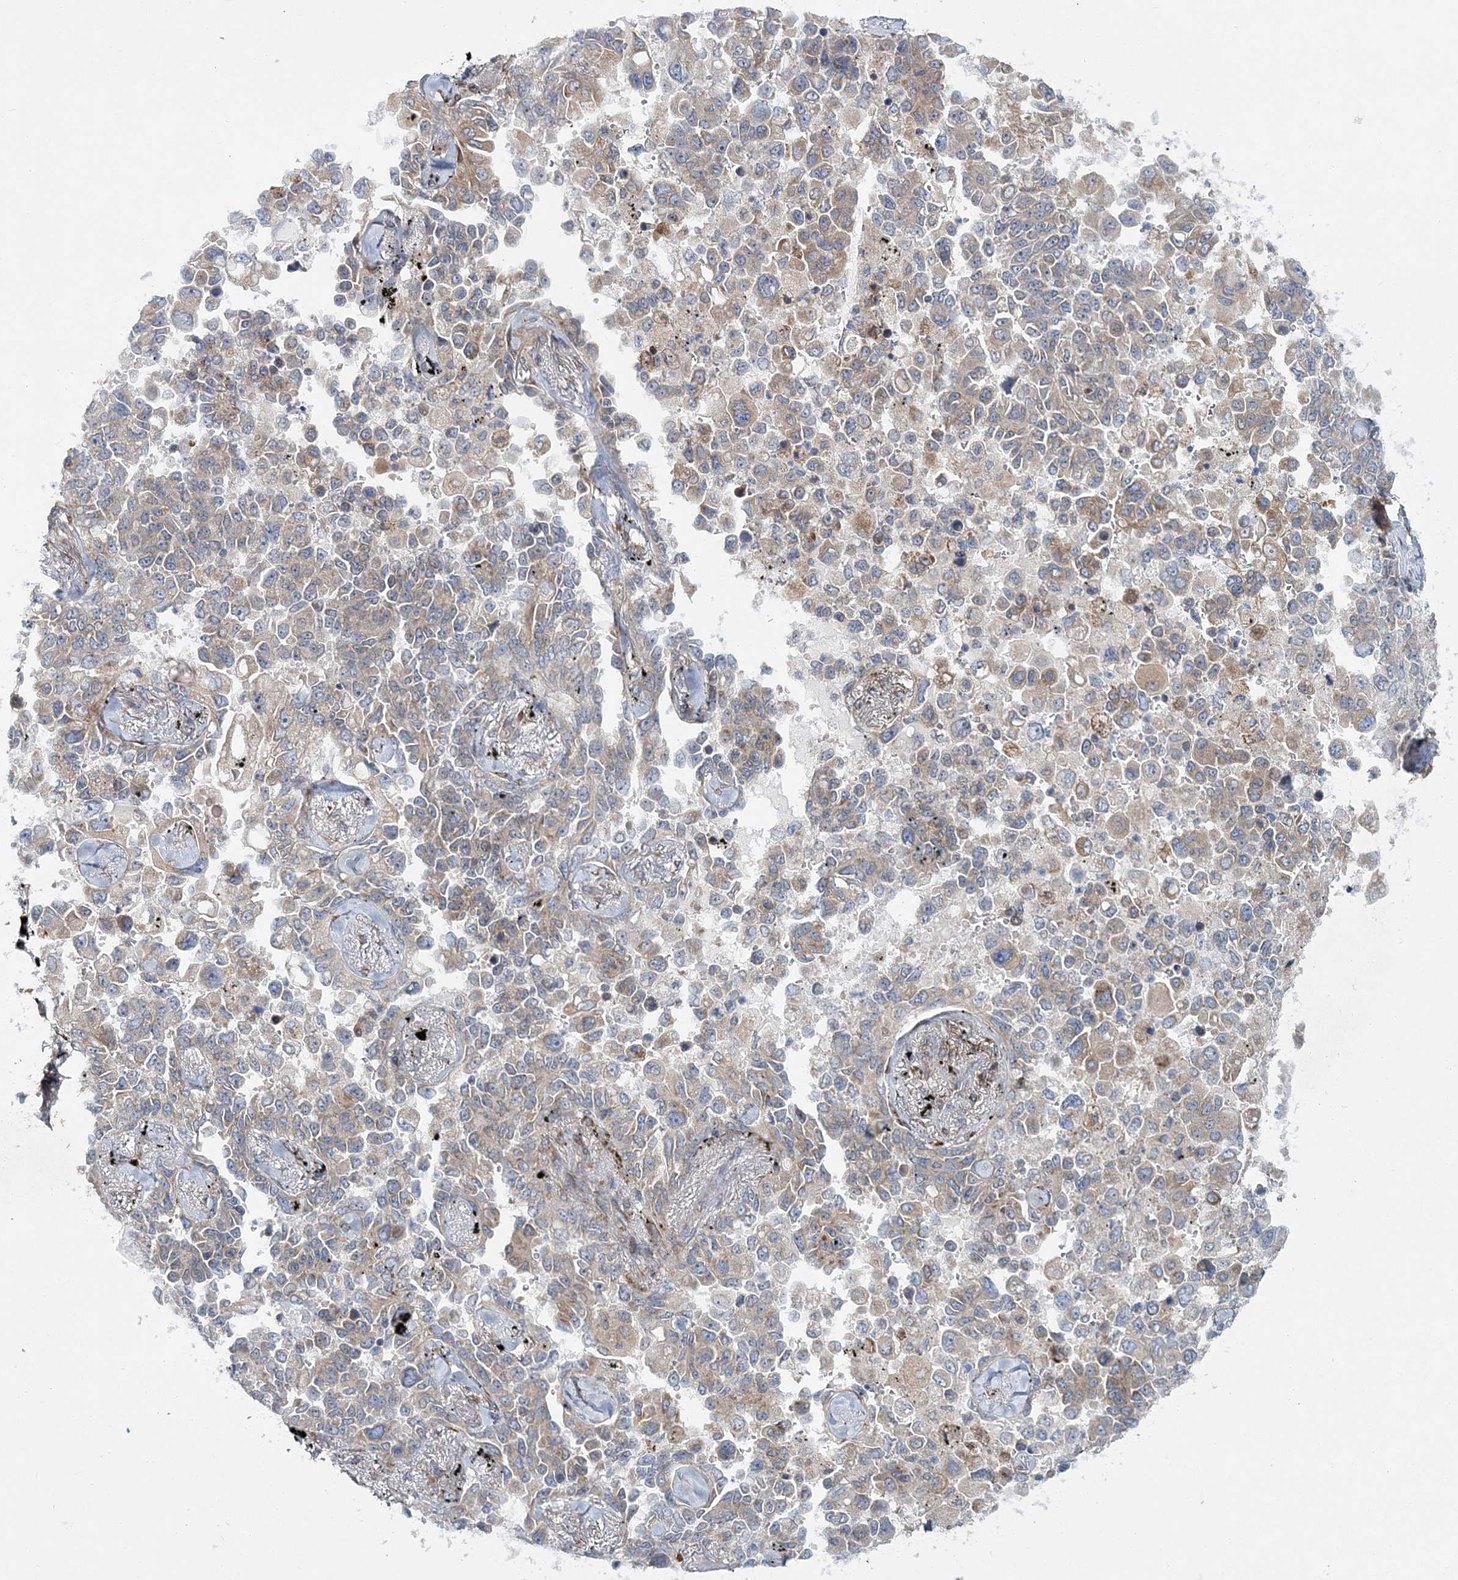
{"staining": {"intensity": "weak", "quantity": "<25%", "location": "cytoplasmic/membranous"}, "tissue": "lung cancer", "cell_type": "Tumor cells", "image_type": "cancer", "snomed": [{"axis": "morphology", "description": "Adenocarcinoma, NOS"}, {"axis": "topography", "description": "Lung"}], "caption": "IHC photomicrograph of human adenocarcinoma (lung) stained for a protein (brown), which reveals no expression in tumor cells. Nuclei are stained in blue.", "gene": "NBAS", "patient": {"sex": "female", "age": 67}}